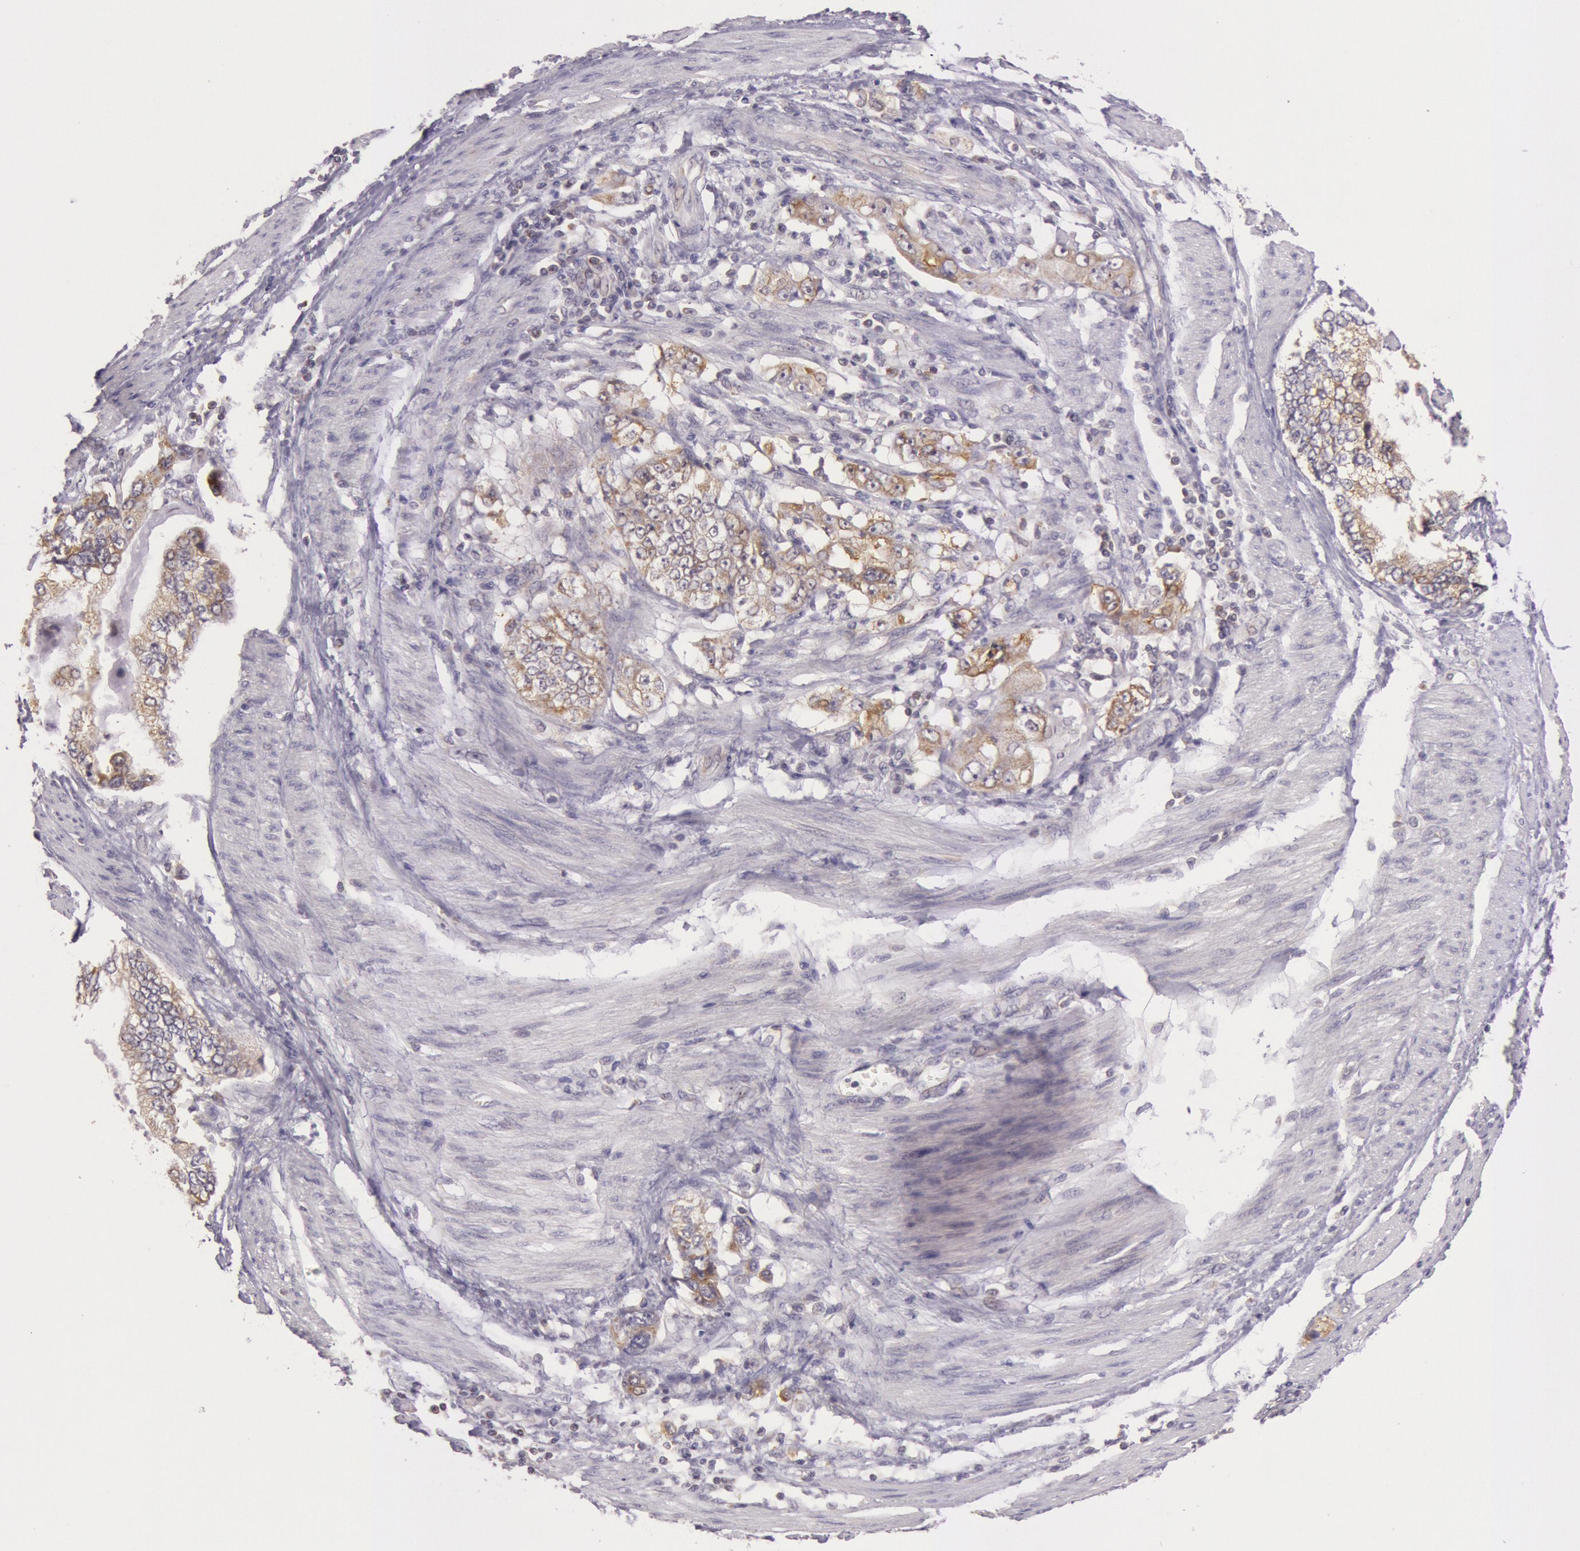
{"staining": {"intensity": "moderate", "quantity": ">75%", "location": "cytoplasmic/membranous"}, "tissue": "stomach cancer", "cell_type": "Tumor cells", "image_type": "cancer", "snomed": [{"axis": "morphology", "description": "Adenocarcinoma, NOS"}, {"axis": "topography", "description": "Pancreas"}, {"axis": "topography", "description": "Stomach, upper"}], "caption": "A micrograph of stomach cancer stained for a protein shows moderate cytoplasmic/membranous brown staining in tumor cells.", "gene": "CDK16", "patient": {"sex": "male", "age": 77}}